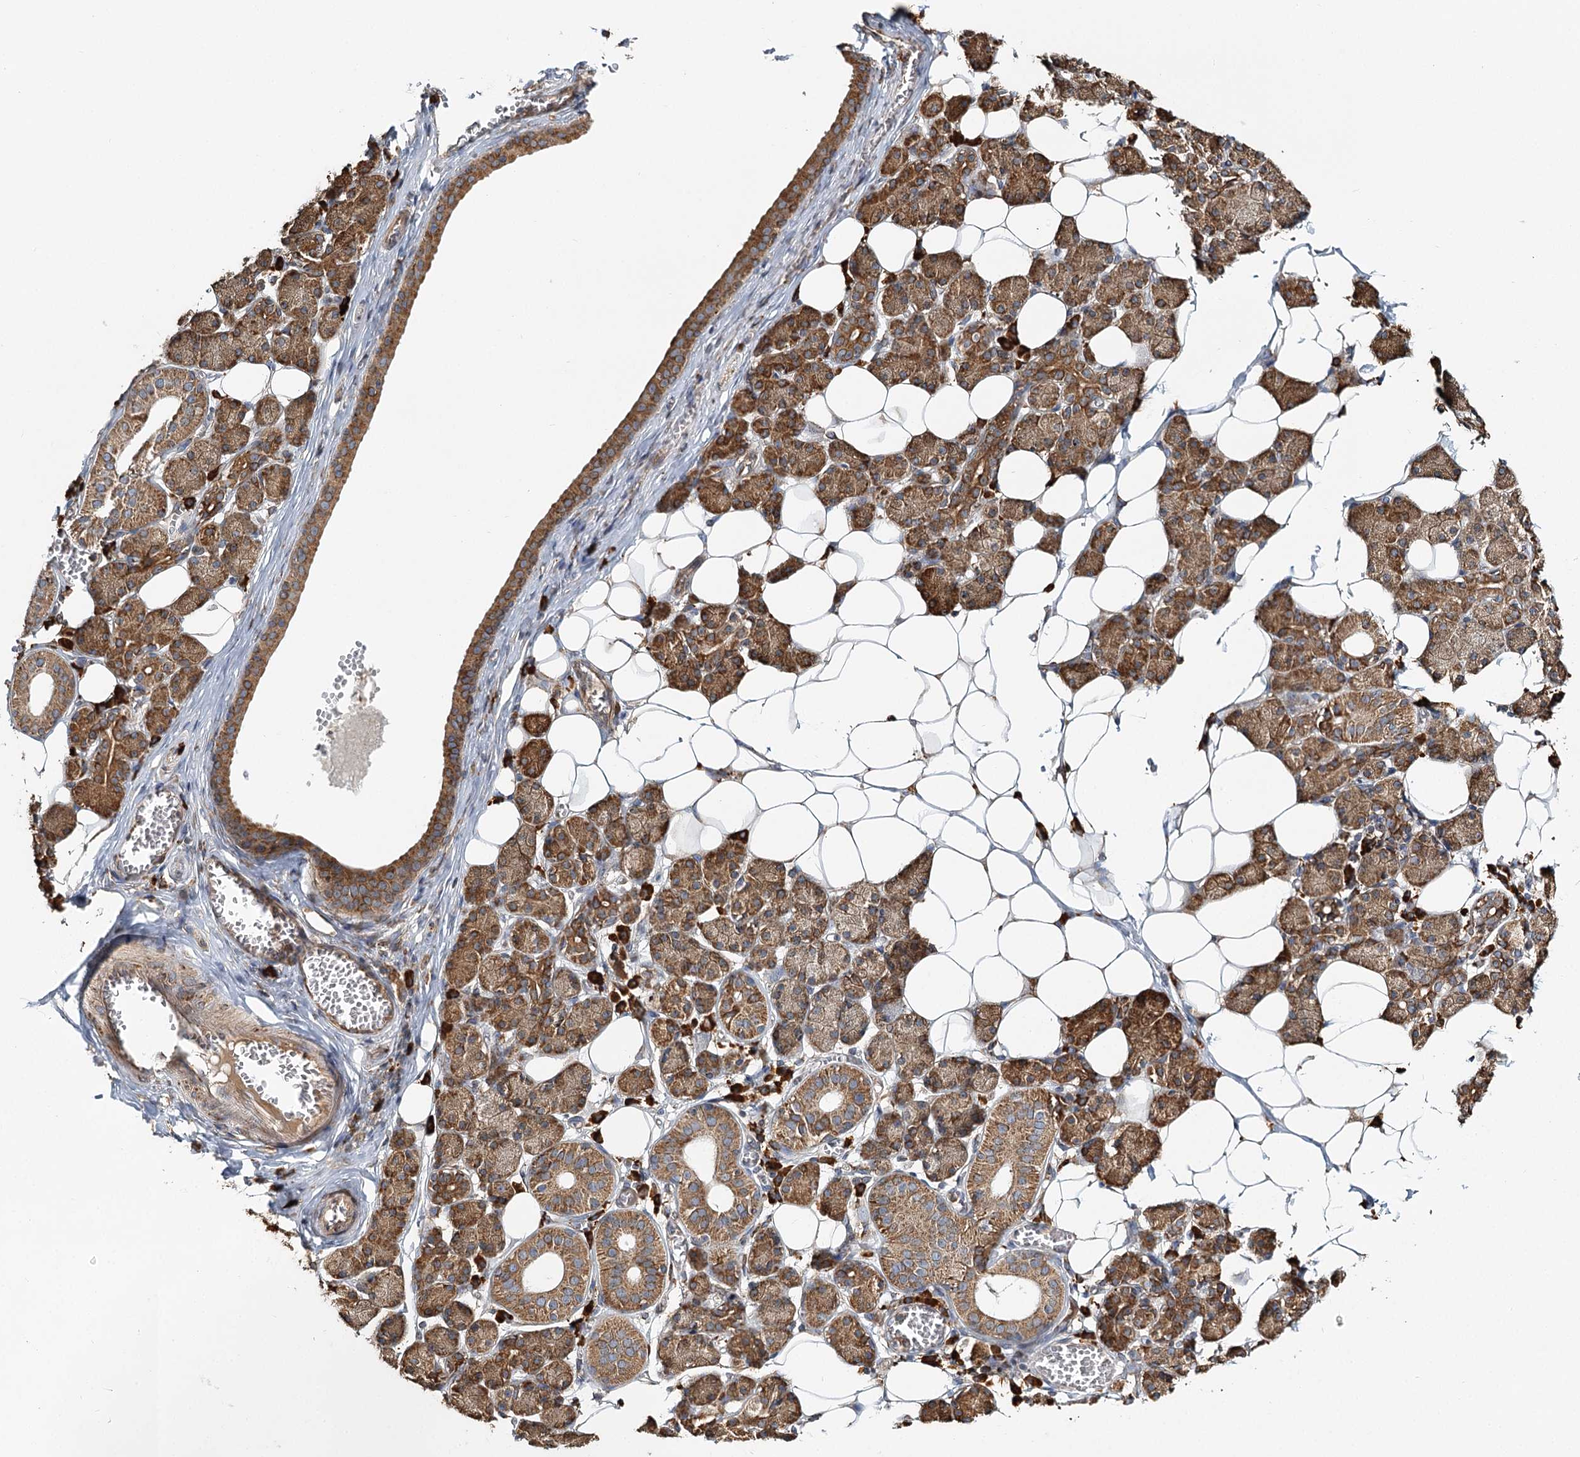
{"staining": {"intensity": "moderate", "quantity": ">75%", "location": "cytoplasmic/membranous"}, "tissue": "salivary gland", "cell_type": "Glandular cells", "image_type": "normal", "snomed": [{"axis": "morphology", "description": "Normal tissue, NOS"}, {"axis": "topography", "description": "Salivary gland"}], "caption": "This image displays IHC staining of benign human salivary gland, with medium moderate cytoplasmic/membranous expression in approximately >75% of glandular cells.", "gene": "TAS1R1", "patient": {"sex": "female", "age": 33}}